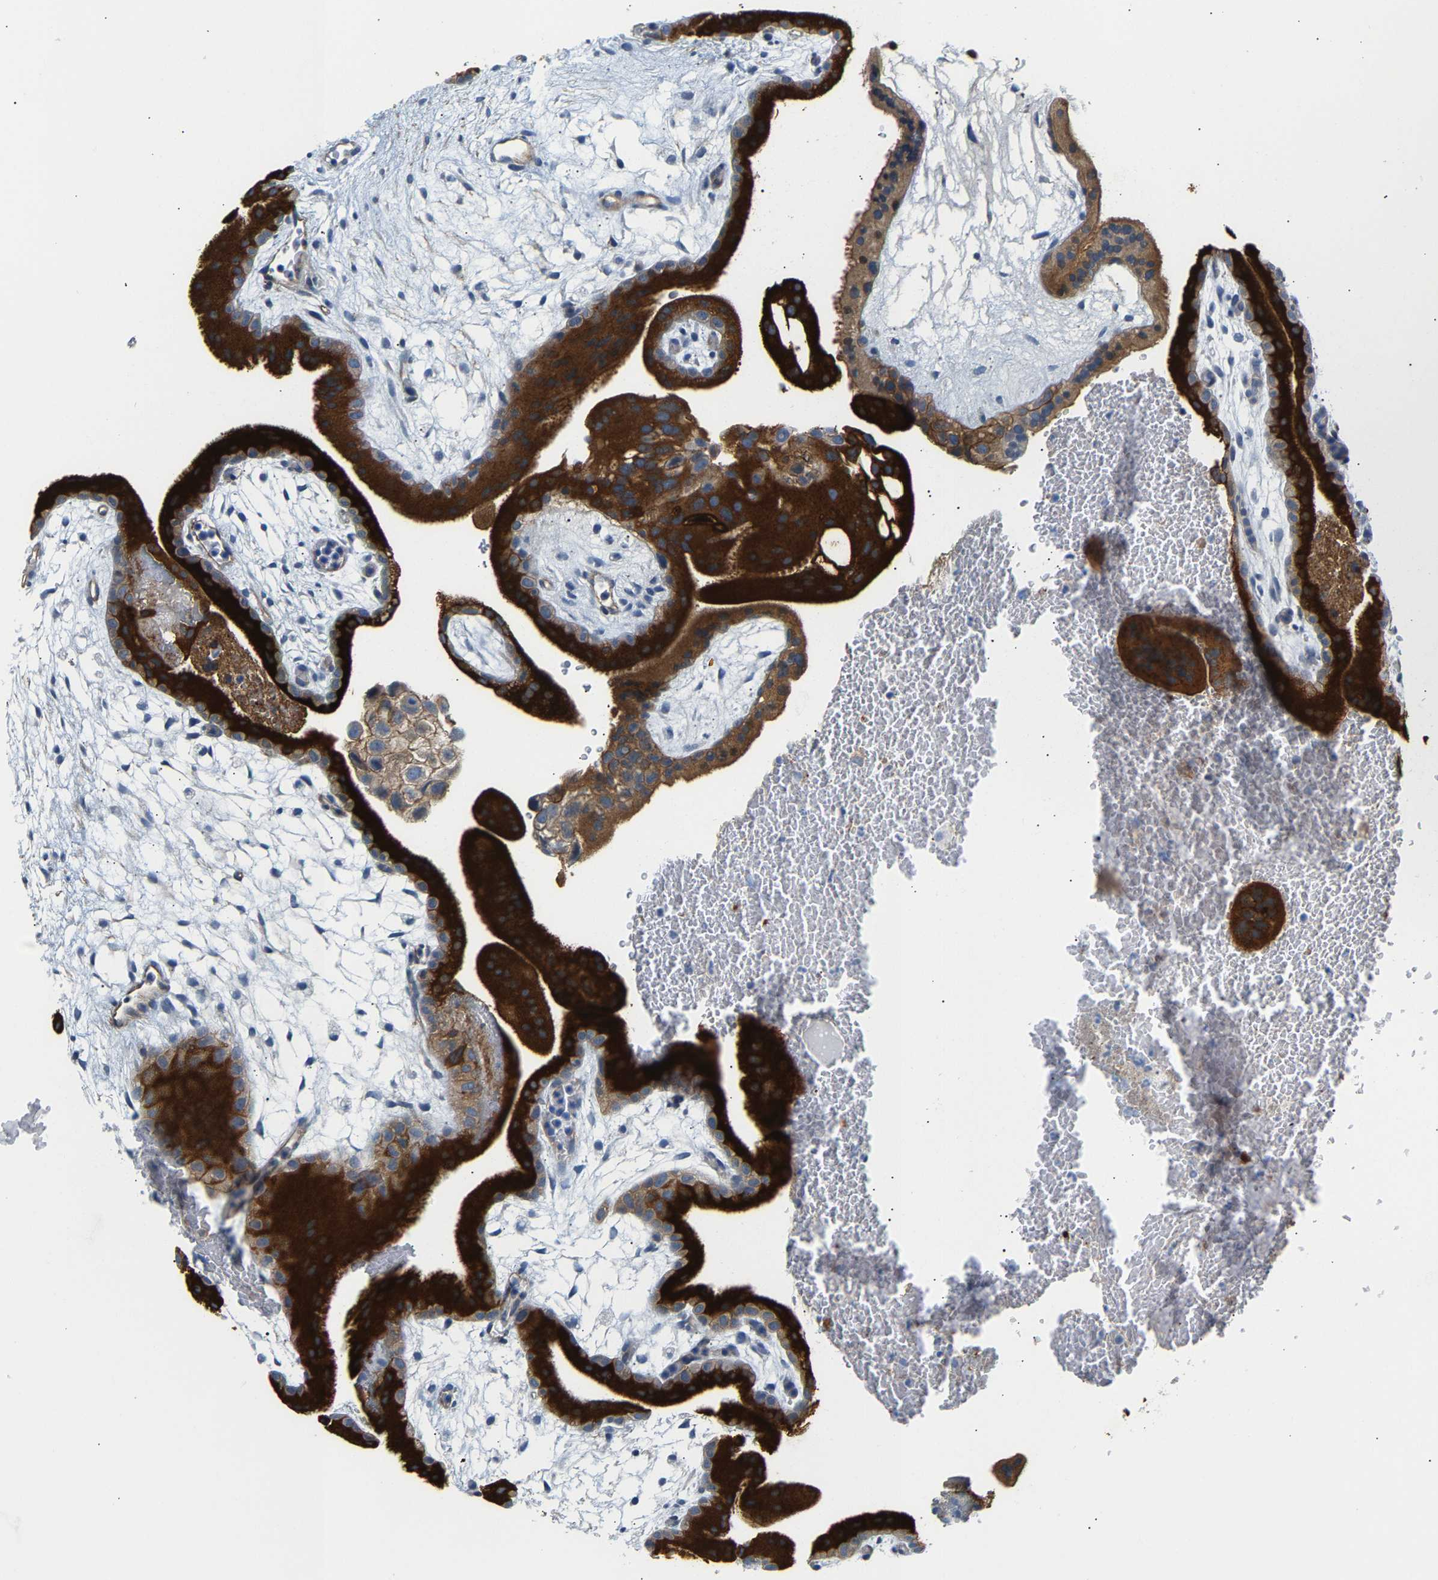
{"staining": {"intensity": "strong", "quantity": ">75%", "location": "cytoplasmic/membranous"}, "tissue": "placenta", "cell_type": "Trophoblastic cells", "image_type": "normal", "snomed": [{"axis": "morphology", "description": "Normal tissue, NOS"}, {"axis": "topography", "description": "Placenta"}], "caption": "A photomicrograph showing strong cytoplasmic/membranous staining in approximately >75% of trophoblastic cells in benign placenta, as visualized by brown immunohistochemical staining.", "gene": "PAWR", "patient": {"sex": "female", "age": 19}}